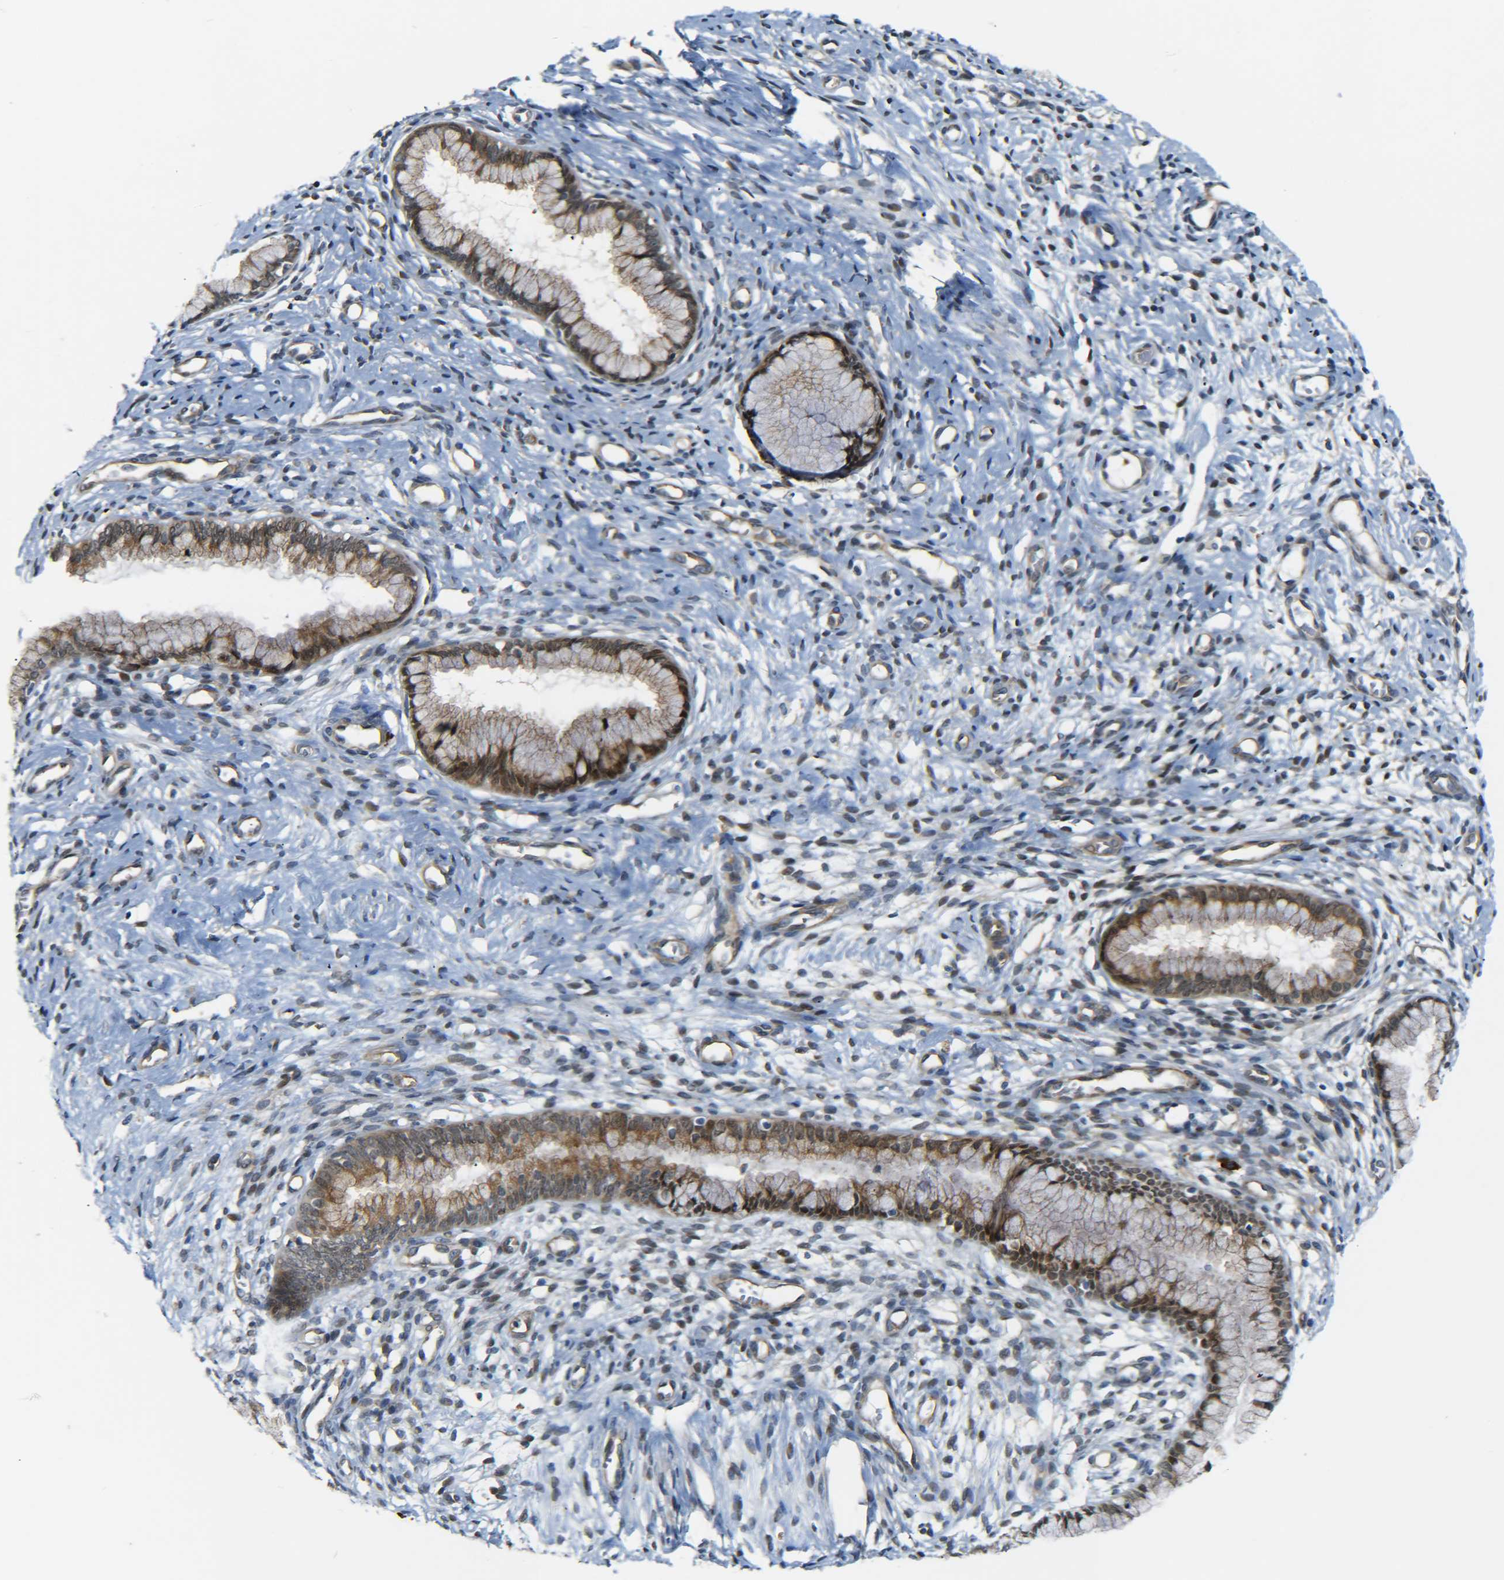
{"staining": {"intensity": "moderate", "quantity": ">75%", "location": "cytoplasmic/membranous"}, "tissue": "cervix", "cell_type": "Glandular cells", "image_type": "normal", "snomed": [{"axis": "morphology", "description": "Normal tissue, NOS"}, {"axis": "topography", "description": "Cervix"}], "caption": "Immunohistochemical staining of normal human cervix reveals >75% levels of moderate cytoplasmic/membranous protein expression in about >75% of glandular cells. The staining is performed using DAB brown chromogen to label protein expression. The nuclei are counter-stained blue using hematoxylin.", "gene": "MEIS1", "patient": {"sex": "female", "age": 65}}